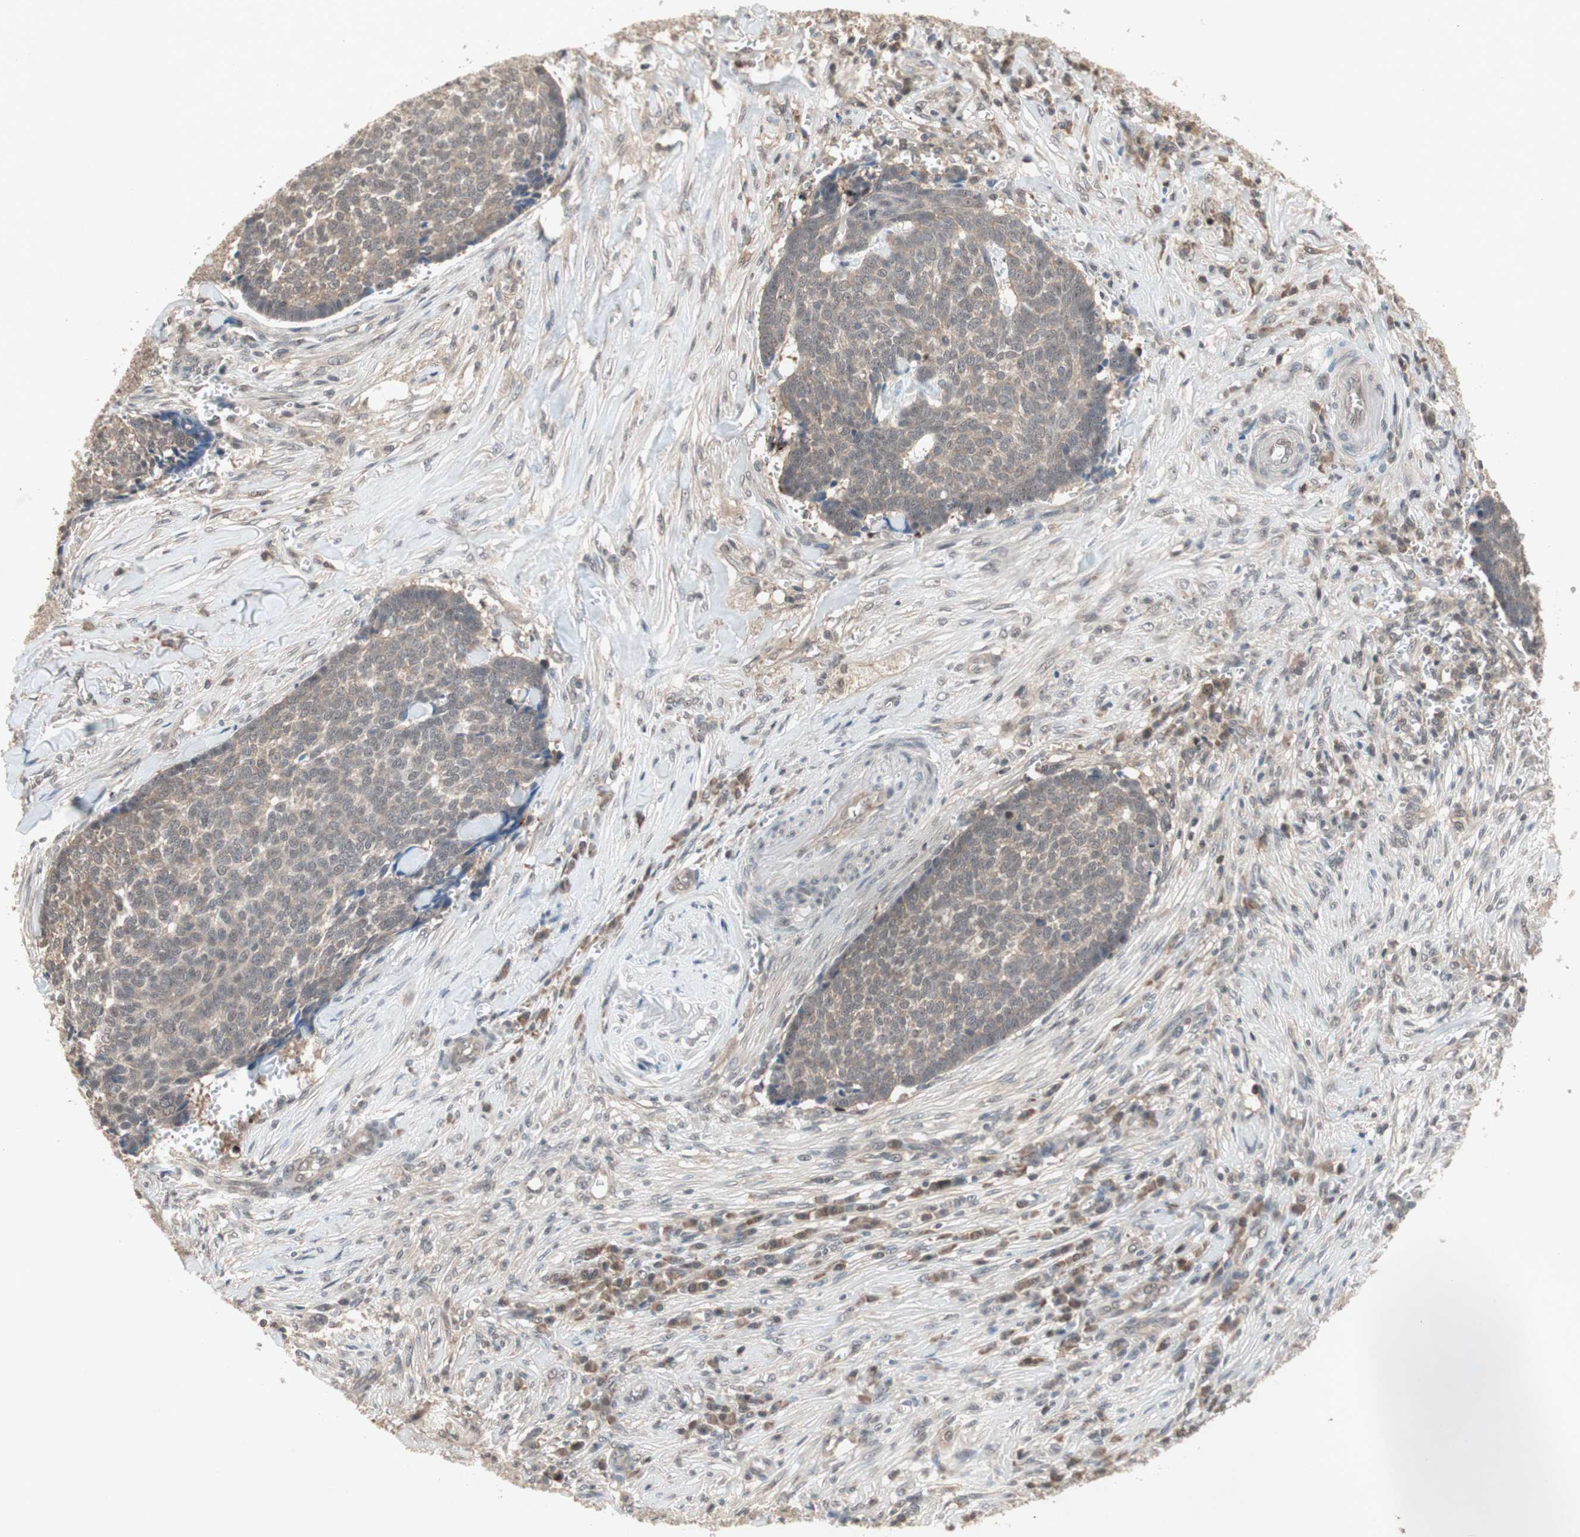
{"staining": {"intensity": "weak", "quantity": ">75%", "location": "cytoplasmic/membranous,nuclear"}, "tissue": "skin cancer", "cell_type": "Tumor cells", "image_type": "cancer", "snomed": [{"axis": "morphology", "description": "Basal cell carcinoma"}, {"axis": "topography", "description": "Skin"}], "caption": "Immunohistochemical staining of human skin cancer (basal cell carcinoma) shows low levels of weak cytoplasmic/membranous and nuclear protein positivity in about >75% of tumor cells. The staining was performed using DAB (3,3'-diaminobenzidine), with brown indicating positive protein expression. Nuclei are stained blue with hematoxylin.", "gene": "GART", "patient": {"sex": "male", "age": 84}}